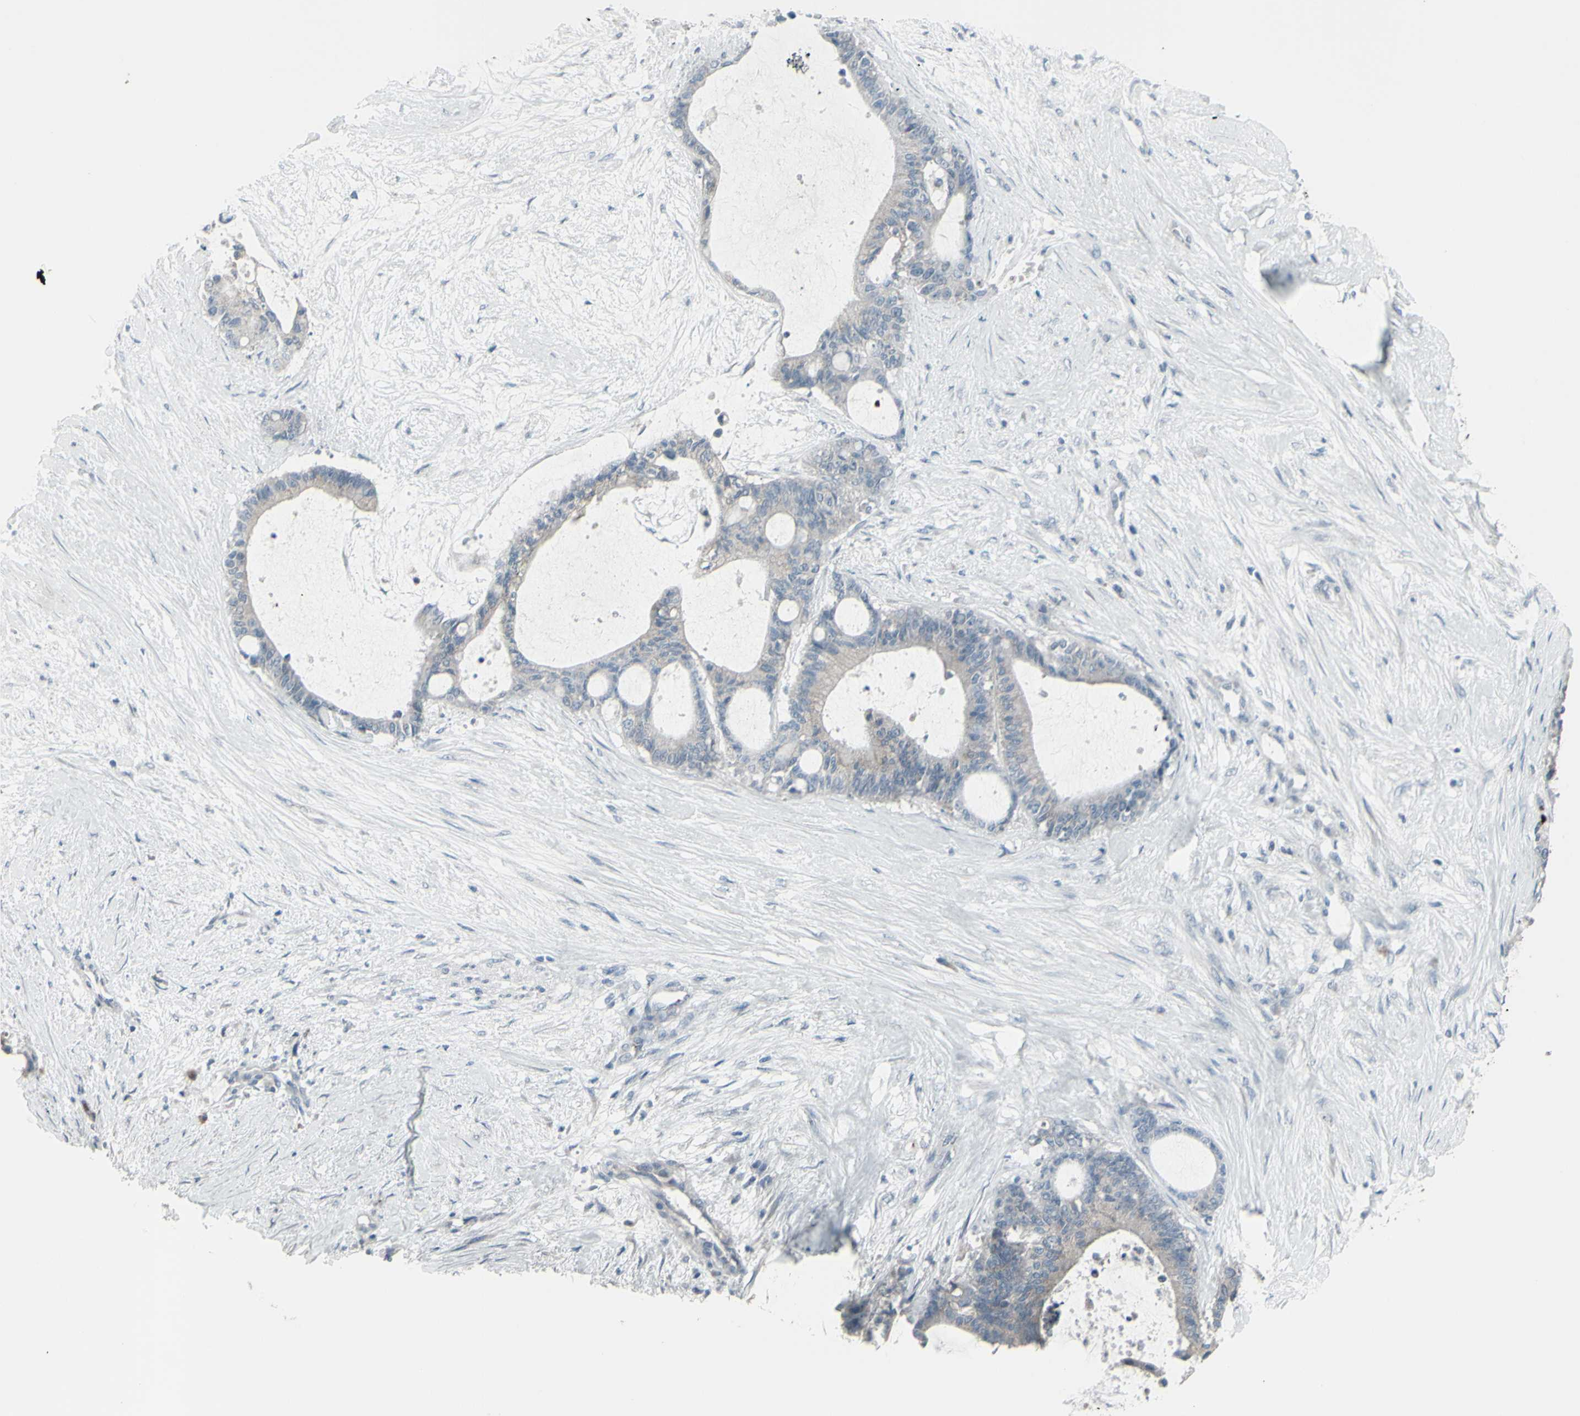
{"staining": {"intensity": "weak", "quantity": ">75%", "location": "cytoplasmic/membranous"}, "tissue": "liver cancer", "cell_type": "Tumor cells", "image_type": "cancer", "snomed": [{"axis": "morphology", "description": "Cholangiocarcinoma"}, {"axis": "topography", "description": "Liver"}], "caption": "This is an image of immunohistochemistry (IHC) staining of liver cholangiocarcinoma, which shows weak staining in the cytoplasmic/membranous of tumor cells.", "gene": "CD79B", "patient": {"sex": "female", "age": 73}}